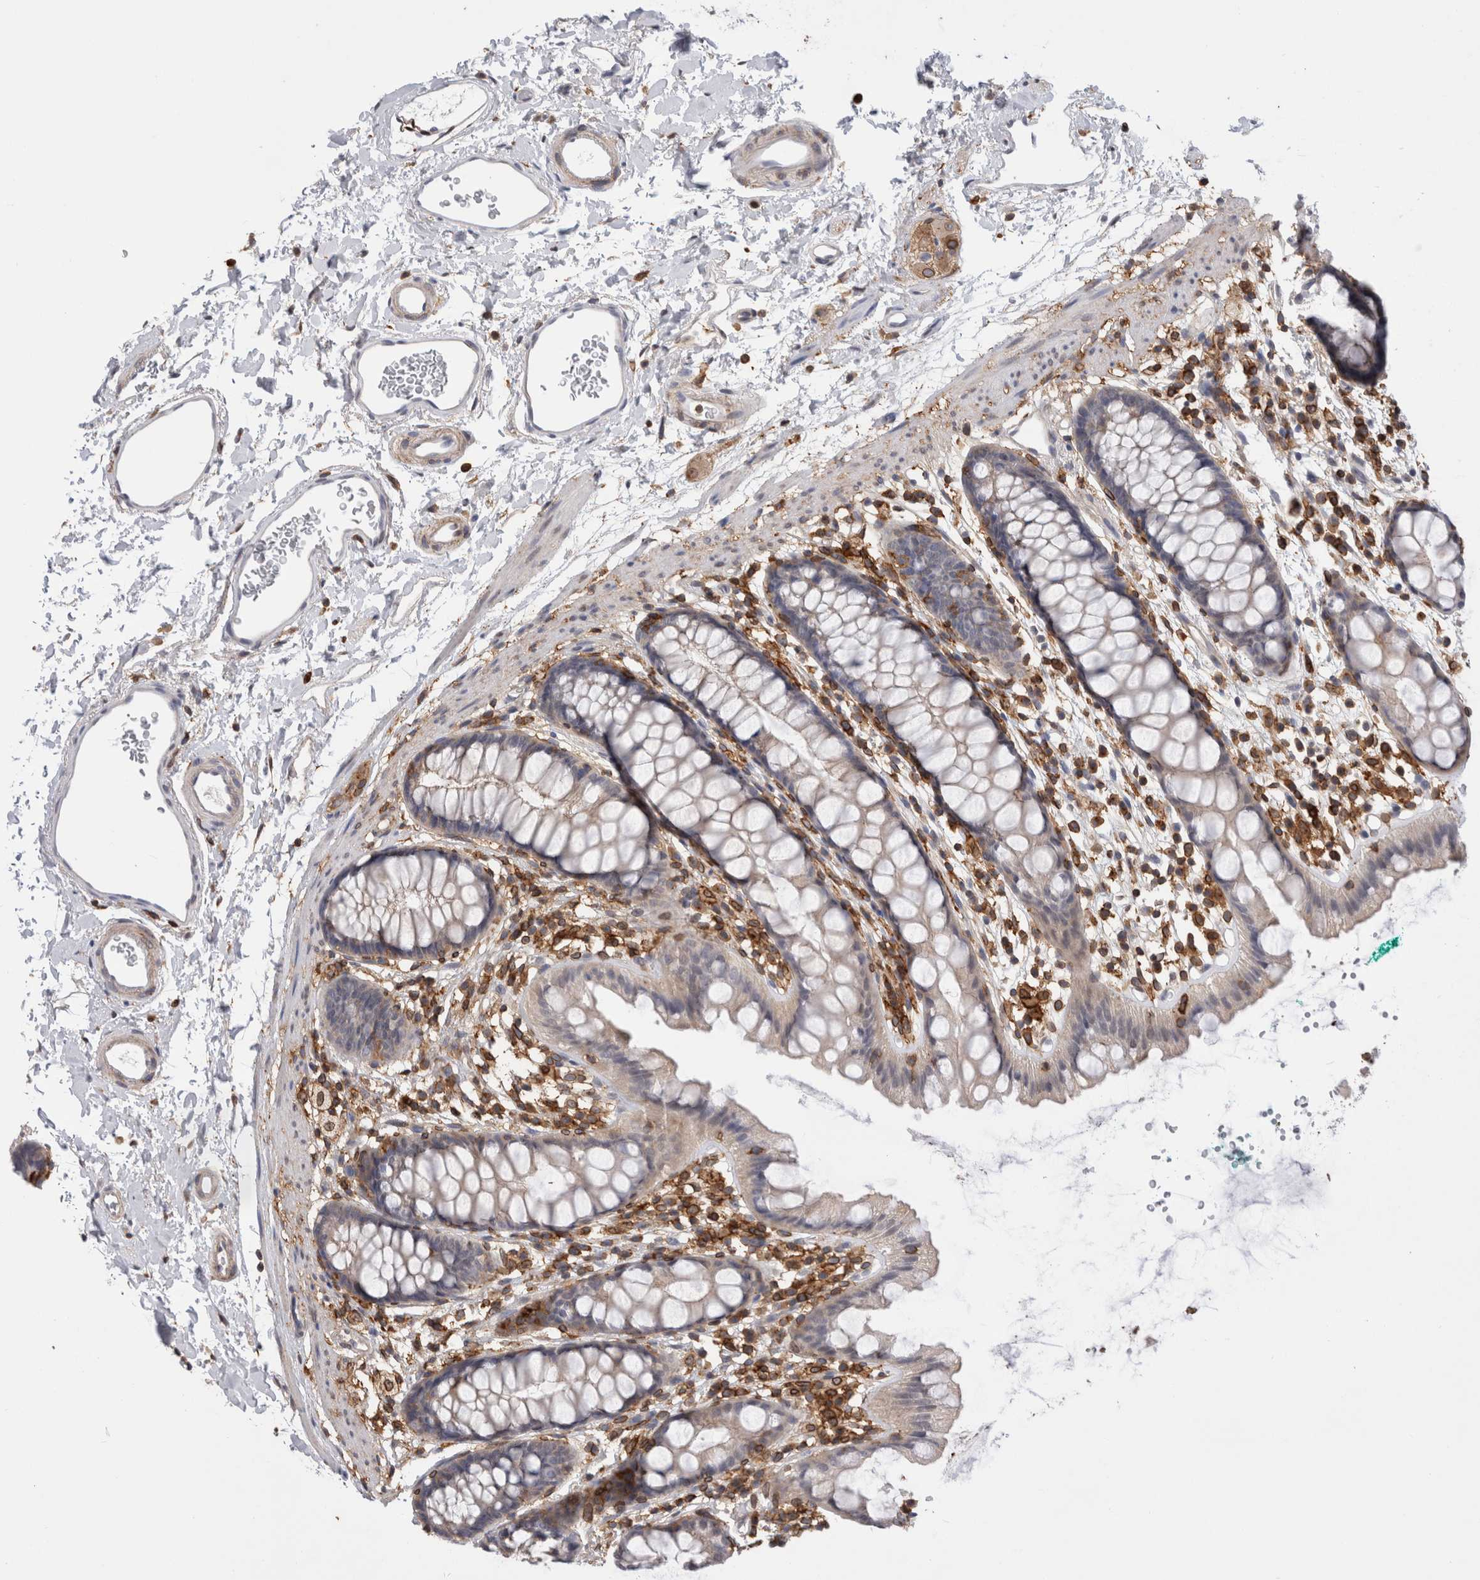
{"staining": {"intensity": "weak", "quantity": "<25%", "location": "cytoplasmic/membranous"}, "tissue": "rectum", "cell_type": "Glandular cells", "image_type": "normal", "snomed": [{"axis": "morphology", "description": "Normal tissue, NOS"}, {"axis": "topography", "description": "Rectum"}], "caption": "DAB (3,3'-diaminobenzidine) immunohistochemical staining of normal rectum demonstrates no significant staining in glandular cells. (DAB IHC, high magnification).", "gene": "CCDC88B", "patient": {"sex": "female", "age": 65}}